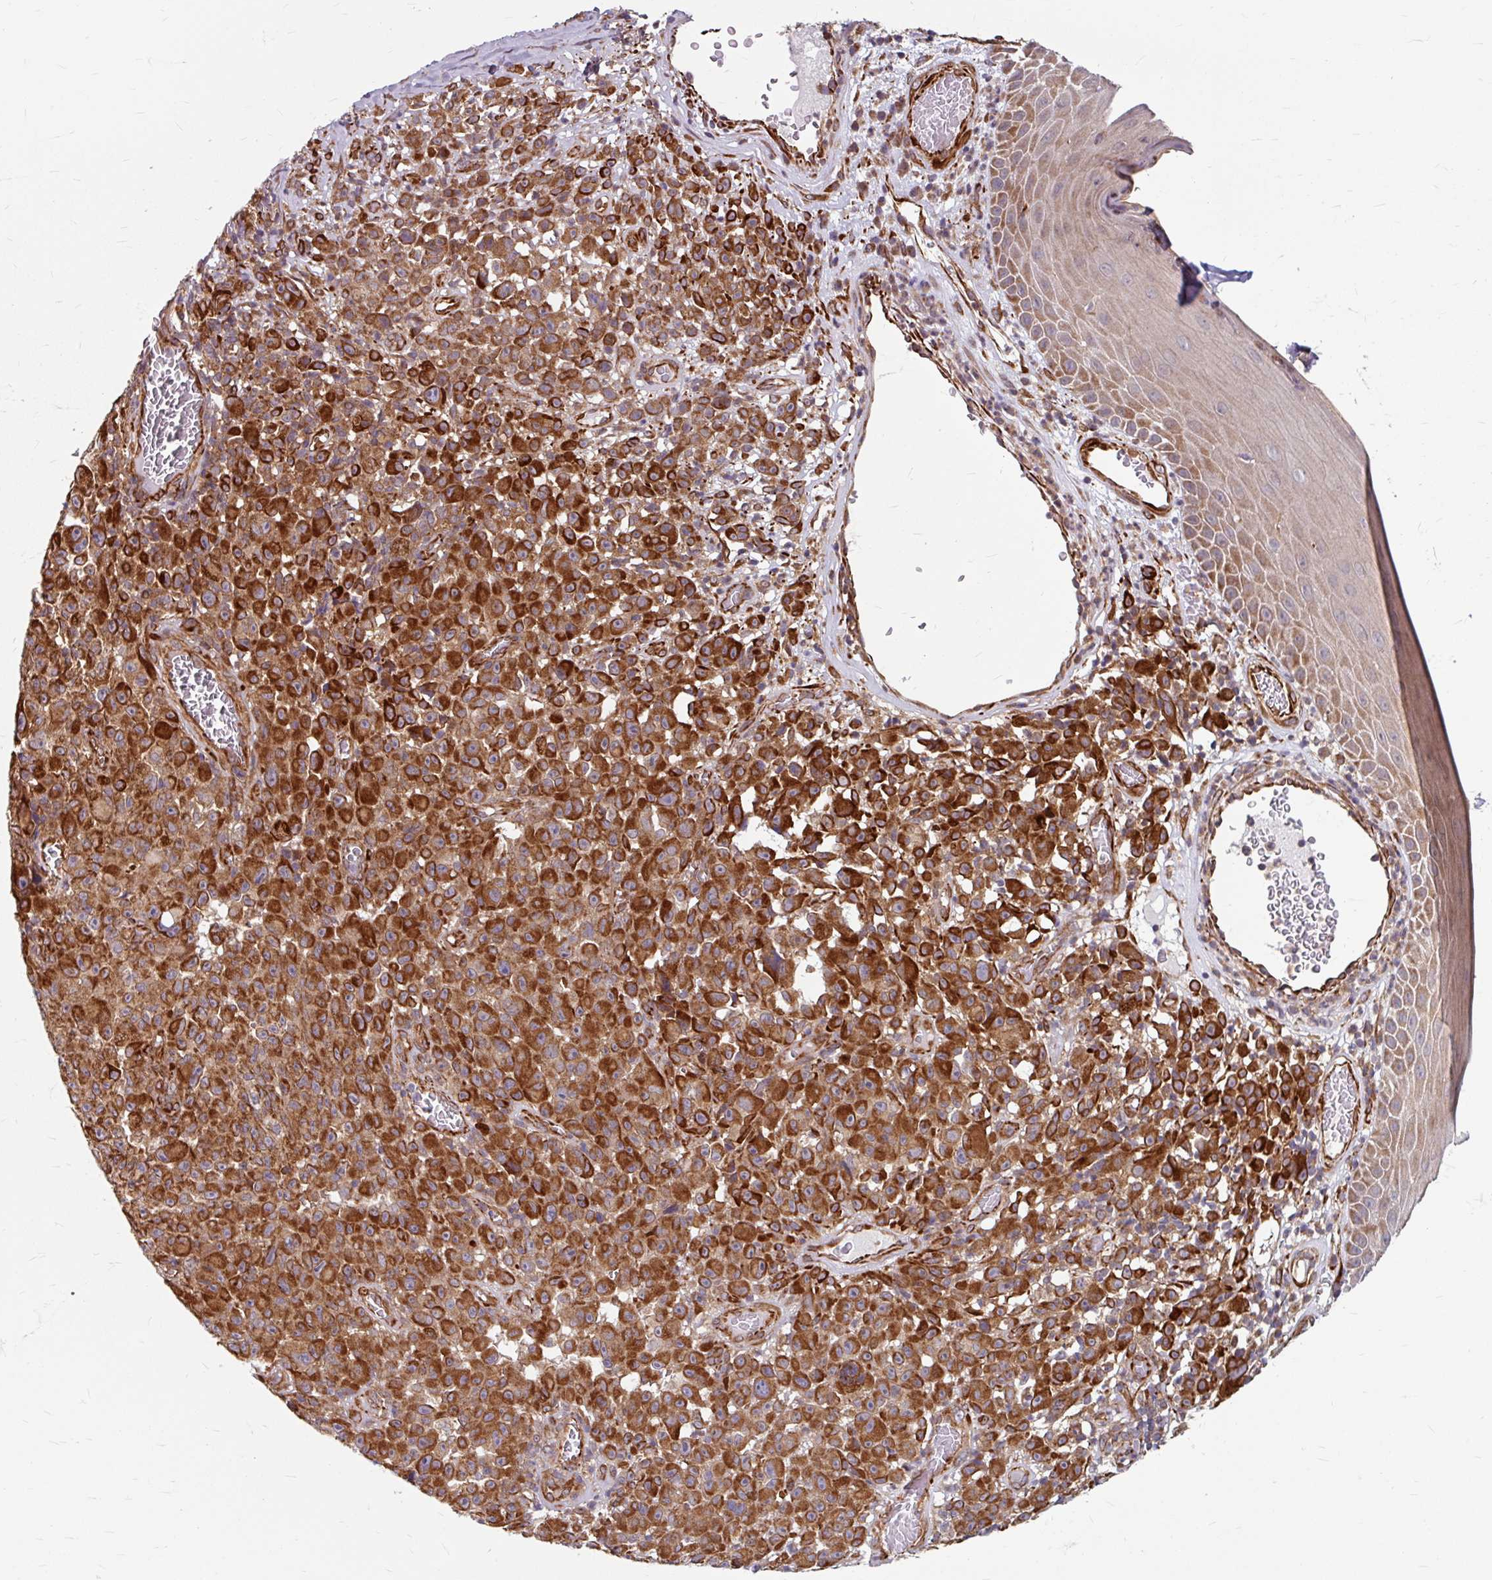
{"staining": {"intensity": "strong", "quantity": ">75%", "location": "cytoplasmic/membranous"}, "tissue": "melanoma", "cell_type": "Tumor cells", "image_type": "cancer", "snomed": [{"axis": "morphology", "description": "Malignant melanoma, NOS"}, {"axis": "topography", "description": "Skin"}], "caption": "Melanoma was stained to show a protein in brown. There is high levels of strong cytoplasmic/membranous expression in about >75% of tumor cells. The staining was performed using DAB to visualize the protein expression in brown, while the nuclei were stained in blue with hematoxylin (Magnification: 20x).", "gene": "DAAM2", "patient": {"sex": "female", "age": 82}}